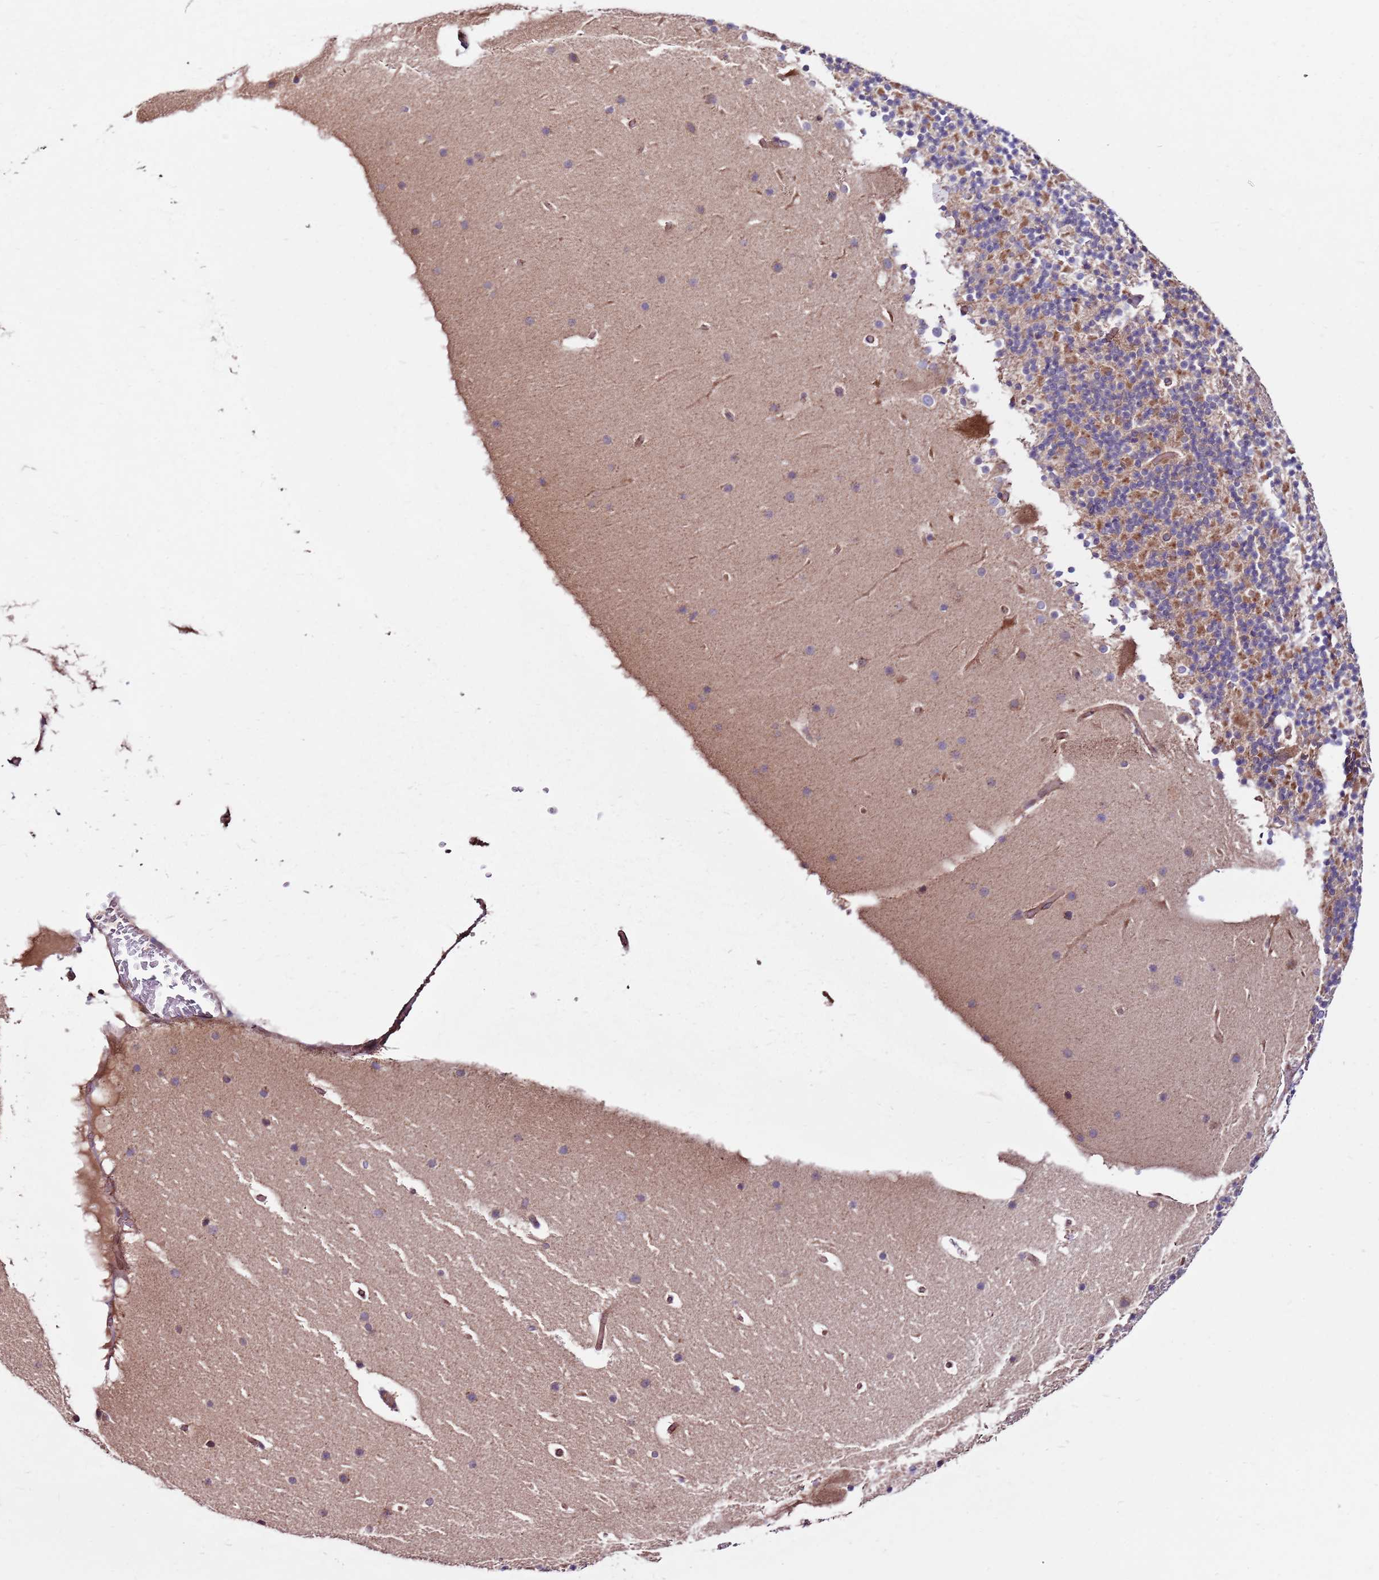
{"staining": {"intensity": "moderate", "quantity": "25%-75%", "location": "cytoplasmic/membranous"}, "tissue": "cerebellum", "cell_type": "Cells in granular layer", "image_type": "normal", "snomed": [{"axis": "morphology", "description": "Normal tissue, NOS"}, {"axis": "topography", "description": "Cerebellum"}], "caption": "A micrograph of human cerebellum stained for a protein reveals moderate cytoplasmic/membranous brown staining in cells in granular layer. (IHC, brightfield microscopy, high magnification).", "gene": "SMG1", "patient": {"sex": "male", "age": 57}}